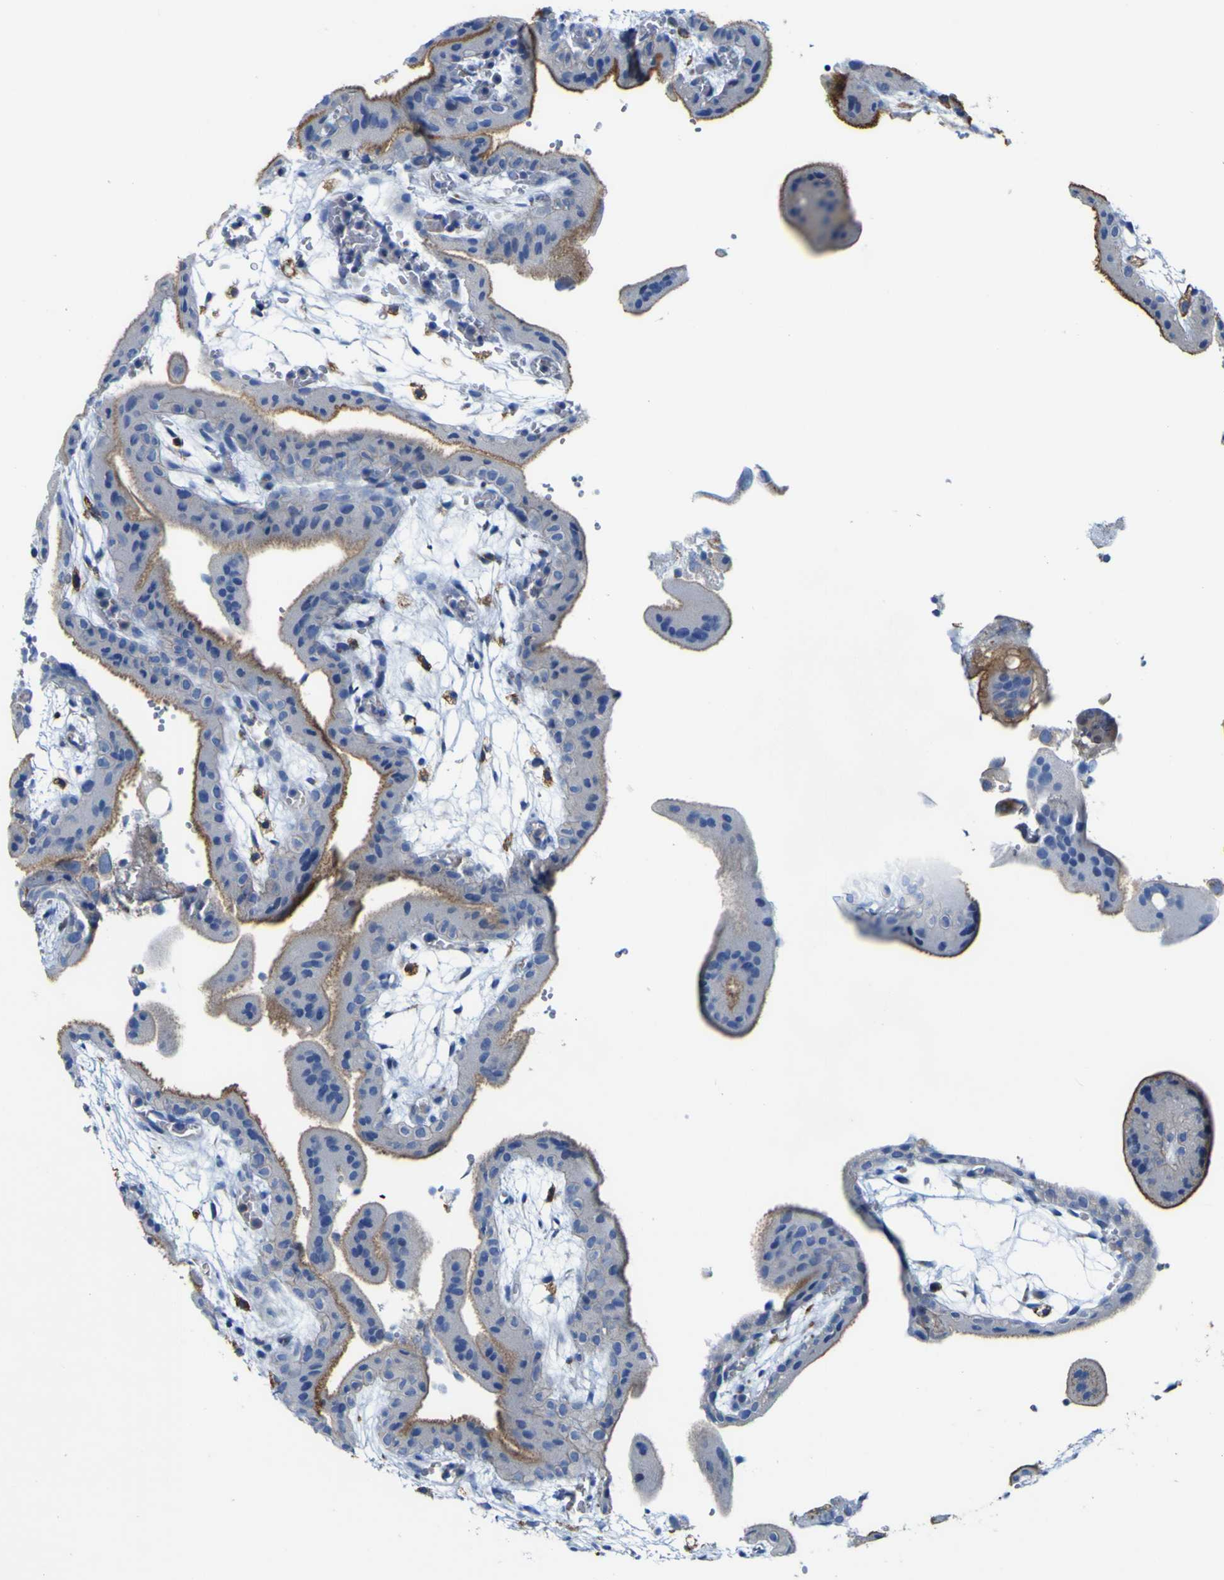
{"staining": {"intensity": "weak", "quantity": "25%-75%", "location": "cytoplasmic/membranous"}, "tissue": "placenta", "cell_type": "Decidual cells", "image_type": "normal", "snomed": [{"axis": "morphology", "description": "Normal tissue, NOS"}, {"axis": "topography", "description": "Placenta"}], "caption": "Normal placenta reveals weak cytoplasmic/membranous positivity in about 25%-75% of decidual cells, visualized by immunohistochemistry.", "gene": "PTPRF", "patient": {"sex": "female", "age": 18}}